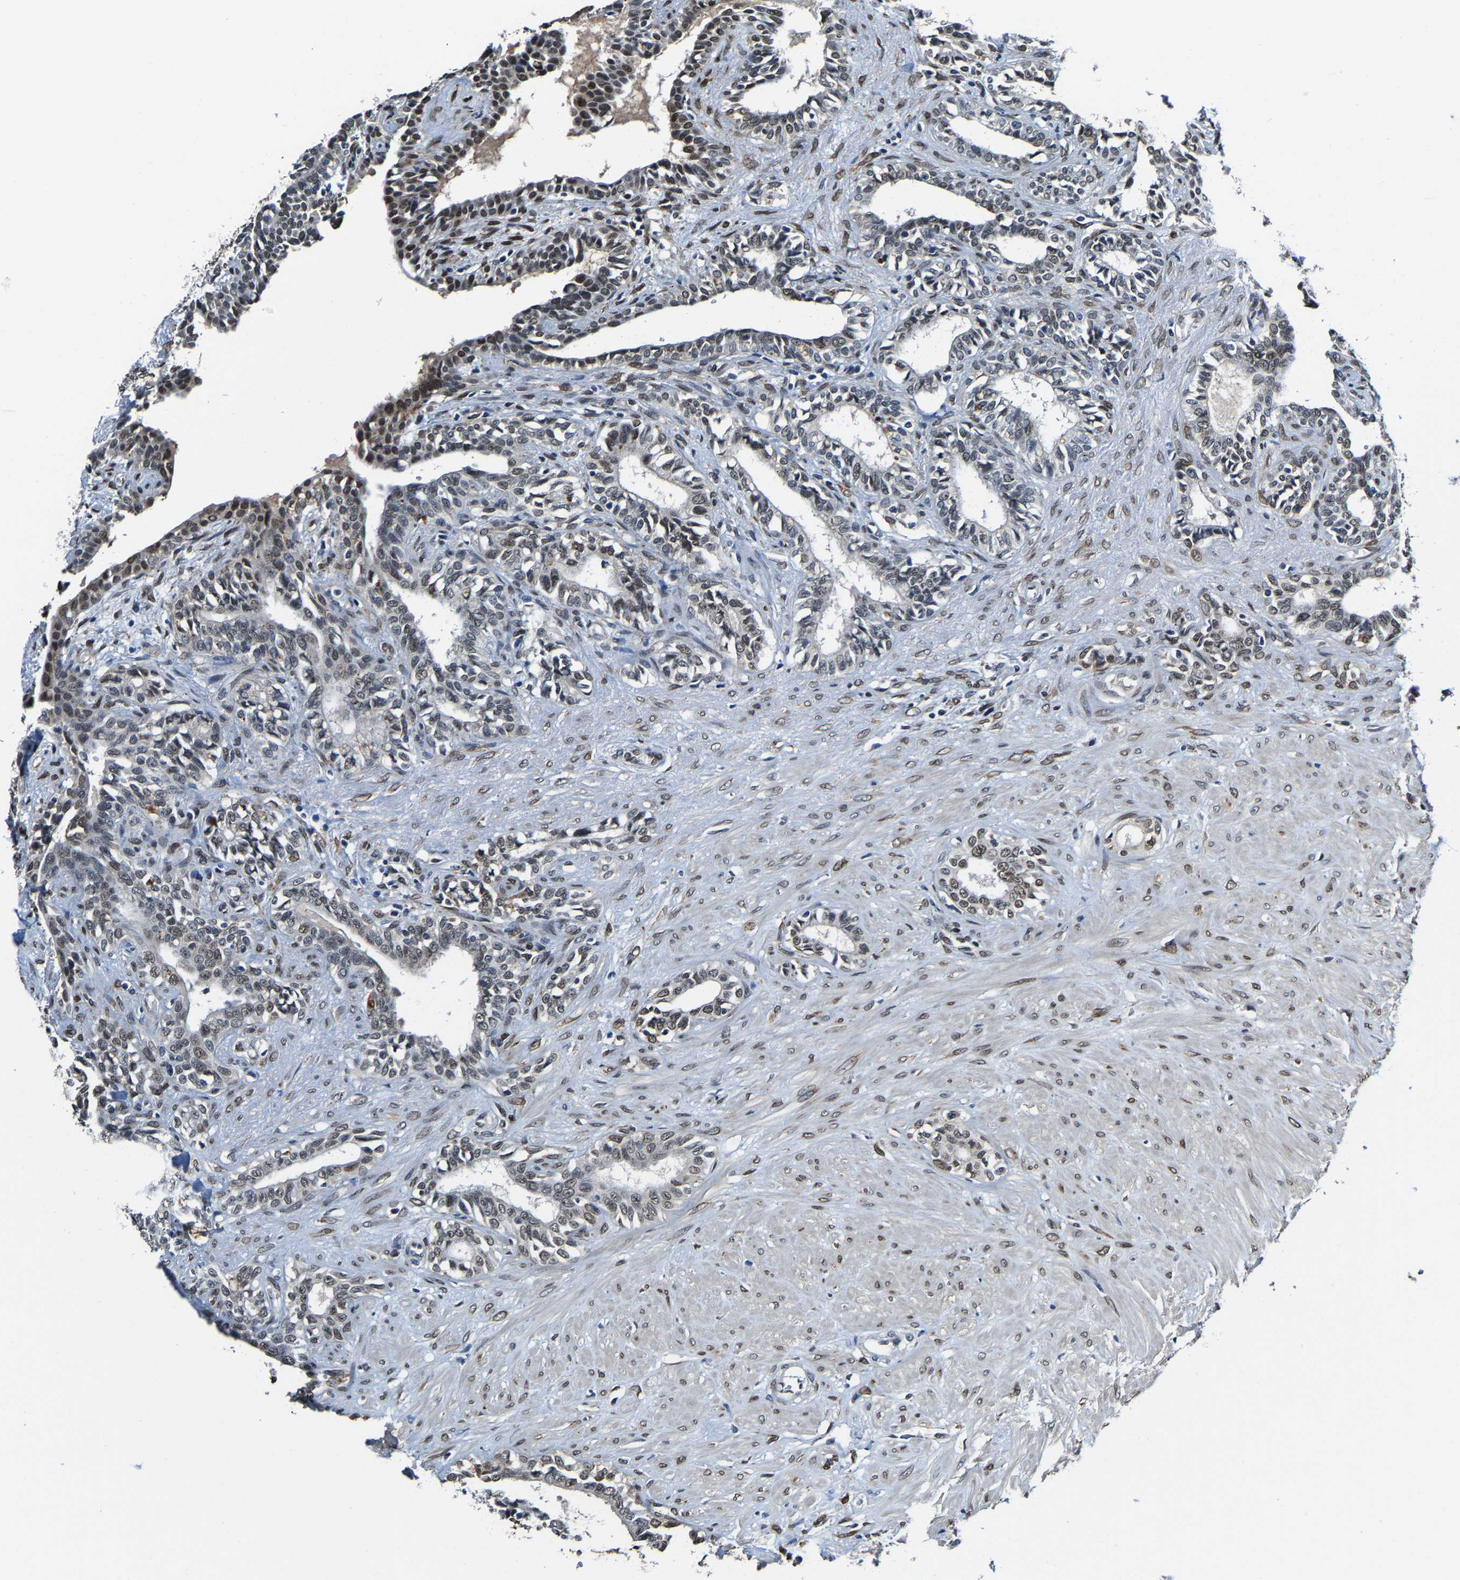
{"staining": {"intensity": "moderate", "quantity": "<25%", "location": "nuclear"}, "tissue": "seminal vesicle", "cell_type": "Glandular cells", "image_type": "normal", "snomed": [{"axis": "morphology", "description": "Normal tissue, NOS"}, {"axis": "morphology", "description": "Adenocarcinoma, High grade"}, {"axis": "topography", "description": "Prostate"}, {"axis": "topography", "description": "Seminal veicle"}], "caption": "The micrograph exhibits immunohistochemical staining of unremarkable seminal vesicle. There is moderate nuclear staining is present in about <25% of glandular cells. (DAB IHC, brown staining for protein, blue staining for nuclei).", "gene": "METTL1", "patient": {"sex": "male", "age": 55}}